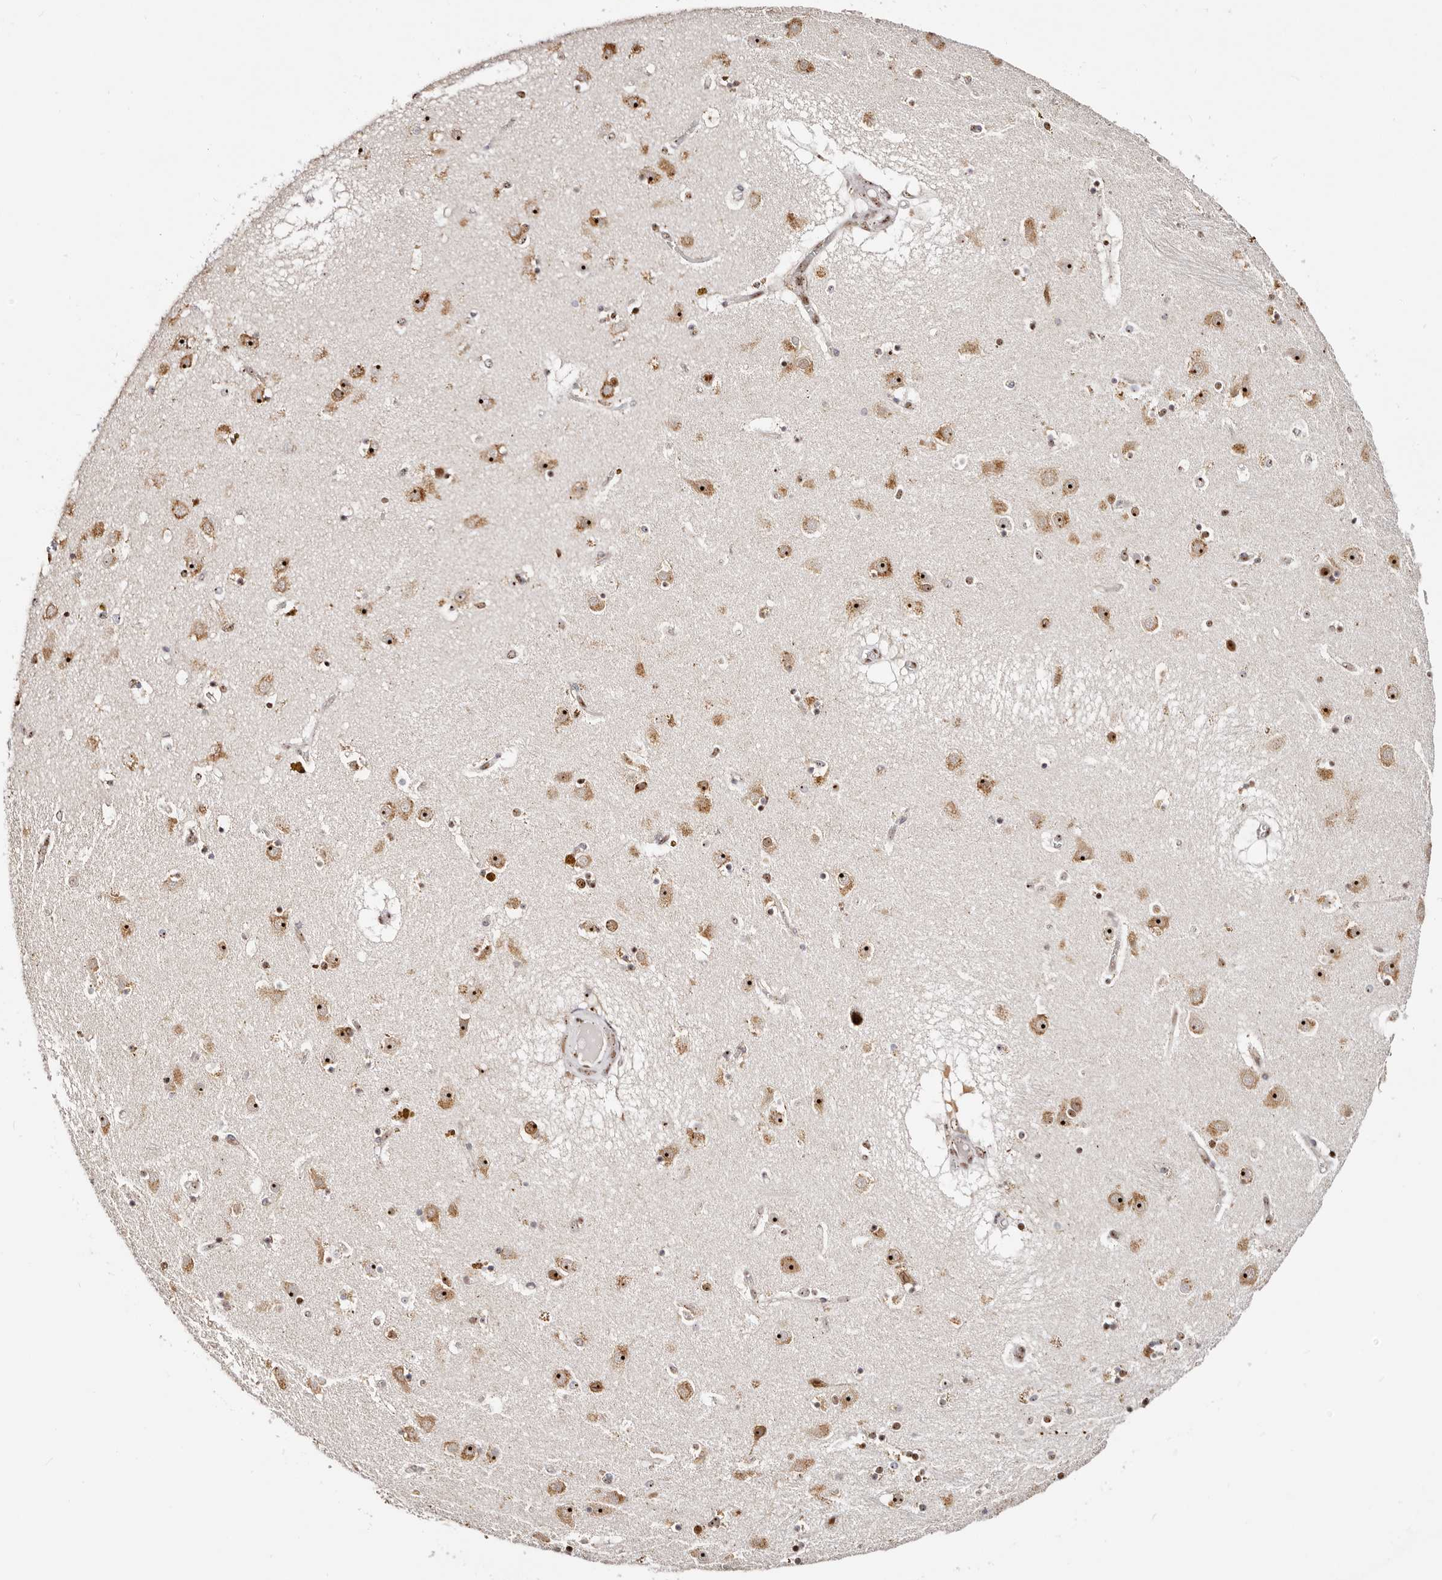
{"staining": {"intensity": "weak", "quantity": "25%-75%", "location": "nuclear"}, "tissue": "caudate", "cell_type": "Glial cells", "image_type": "normal", "snomed": [{"axis": "morphology", "description": "Normal tissue, NOS"}, {"axis": "topography", "description": "Lateral ventricle wall"}], "caption": "IHC staining of benign caudate, which reveals low levels of weak nuclear positivity in about 25%-75% of glial cells indicating weak nuclear protein staining. The staining was performed using DAB (brown) for protein detection and nuclei were counterstained in hematoxylin (blue).", "gene": "IQGAP3", "patient": {"sex": "male", "age": 70}}